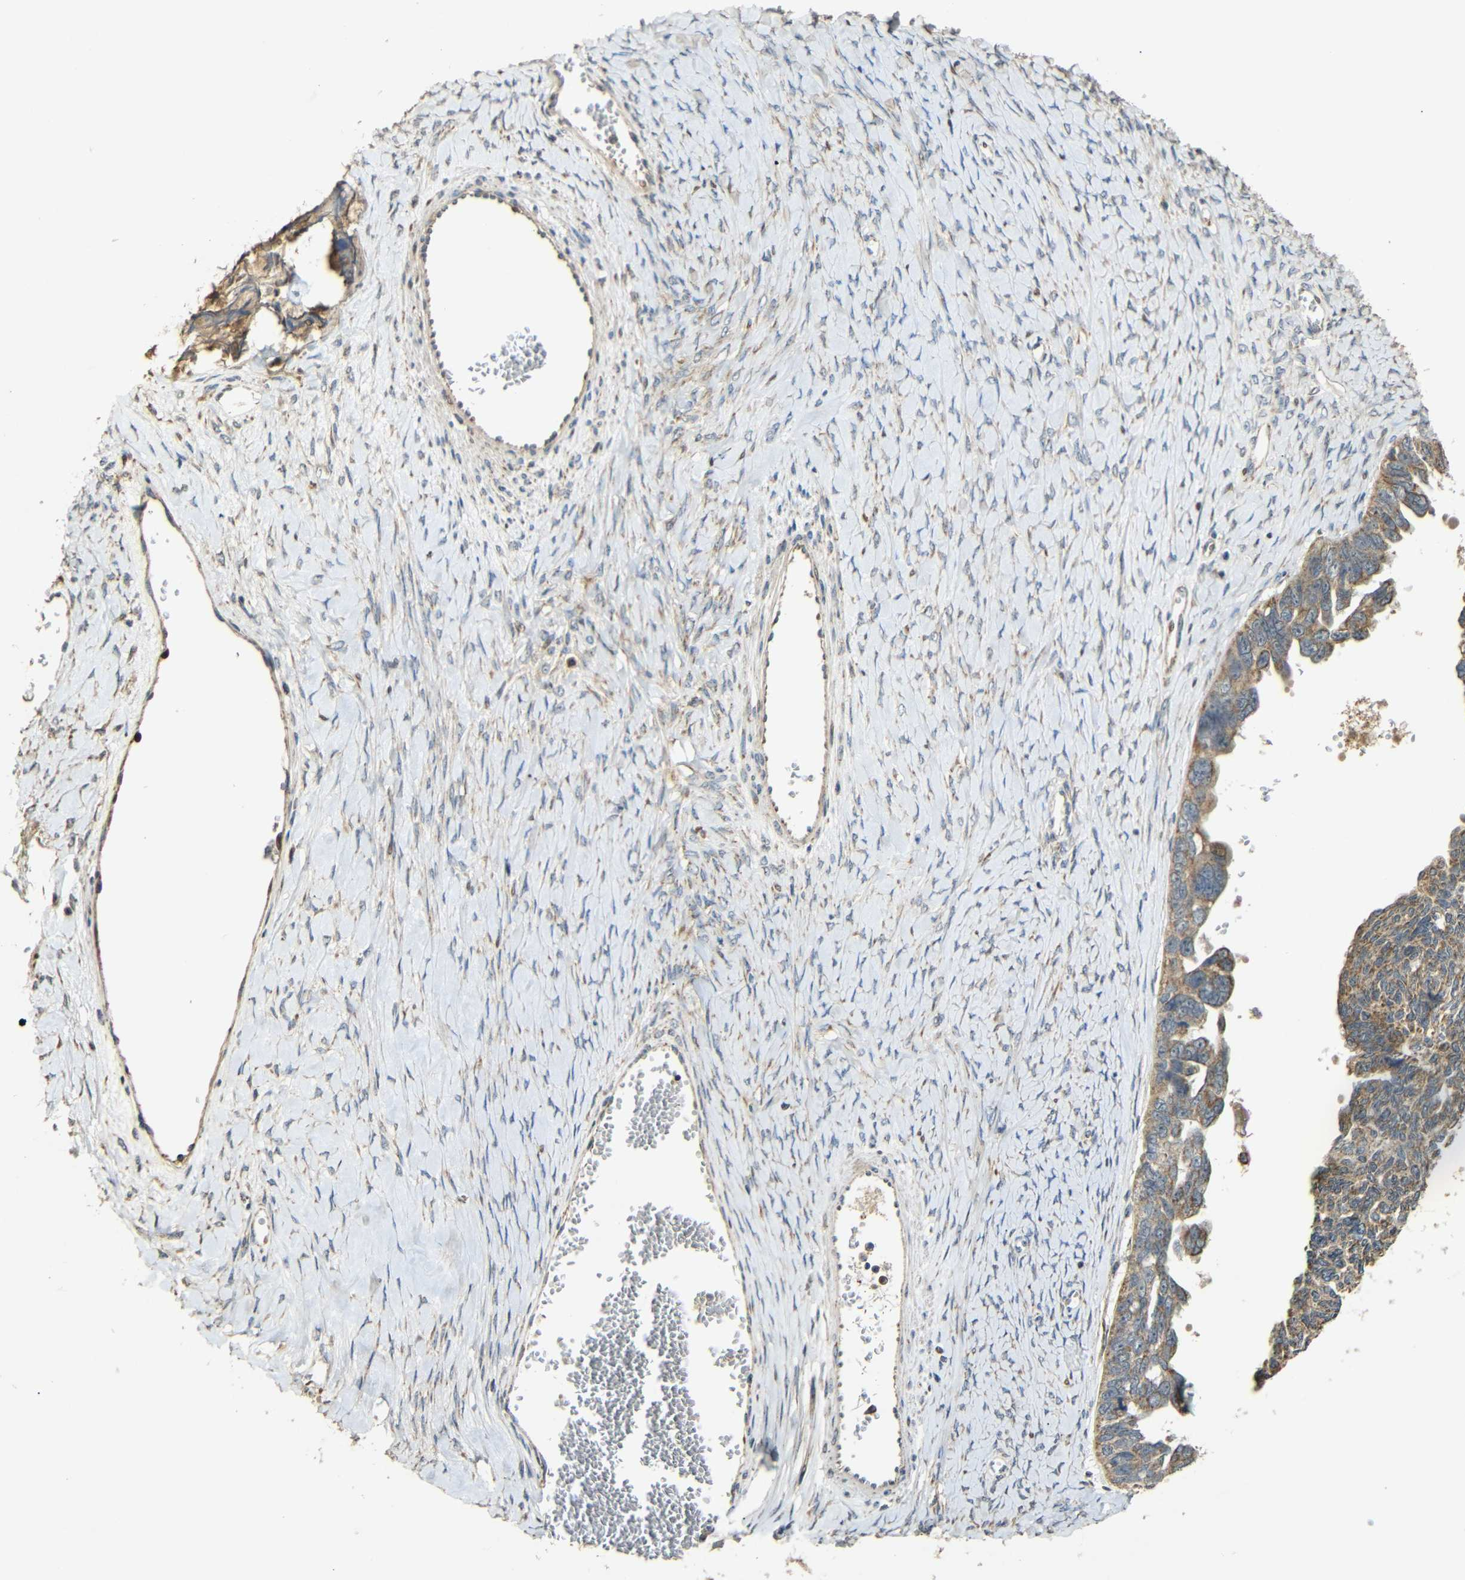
{"staining": {"intensity": "moderate", "quantity": ">75%", "location": "cytoplasmic/membranous"}, "tissue": "ovarian cancer", "cell_type": "Tumor cells", "image_type": "cancer", "snomed": [{"axis": "morphology", "description": "Cystadenocarcinoma, serous, NOS"}, {"axis": "topography", "description": "Ovary"}], "caption": "High-power microscopy captured an IHC micrograph of ovarian cancer, revealing moderate cytoplasmic/membranous positivity in approximately >75% of tumor cells.", "gene": "KAZALD1", "patient": {"sex": "female", "age": 79}}